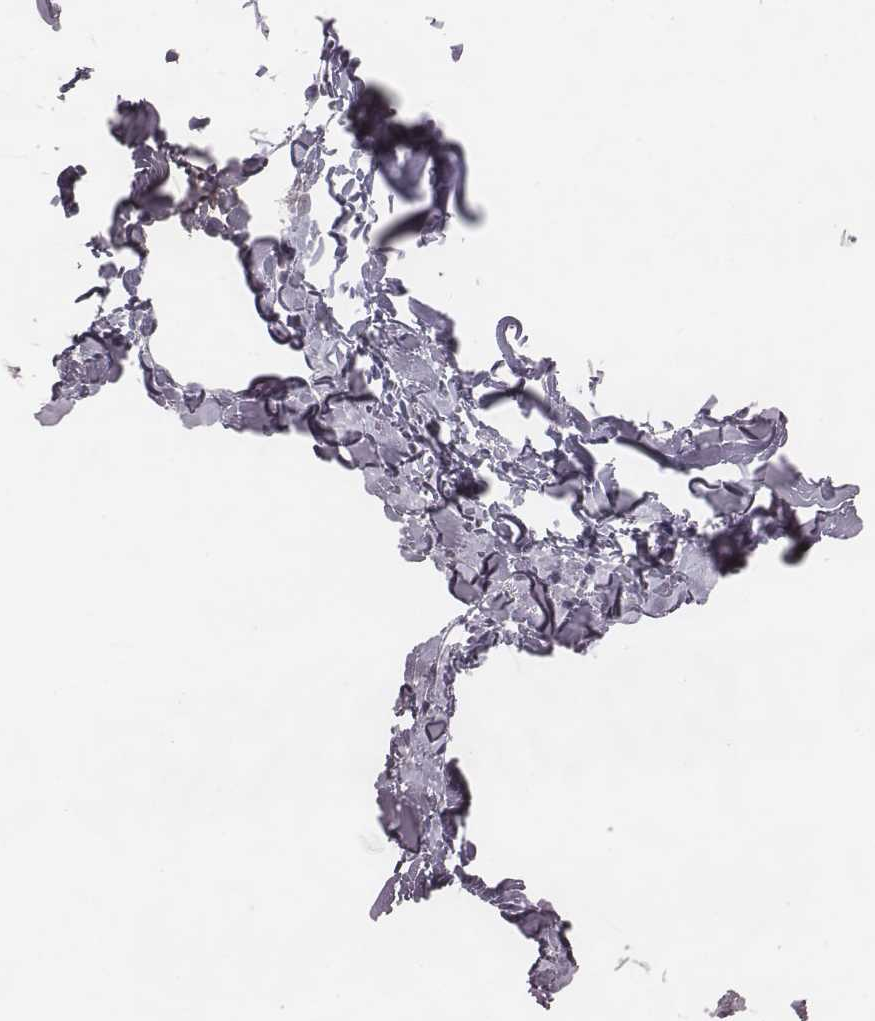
{"staining": {"intensity": "negative", "quantity": "none", "location": "none"}, "tissue": "breast", "cell_type": "Adipocytes", "image_type": "normal", "snomed": [{"axis": "morphology", "description": "Normal tissue, NOS"}, {"axis": "topography", "description": "Breast"}], "caption": "A photomicrograph of breast stained for a protein shows no brown staining in adipocytes. (DAB immunohistochemistry visualized using brightfield microscopy, high magnification).", "gene": "ENSG00000284762", "patient": {"sex": "female", "age": 32}}